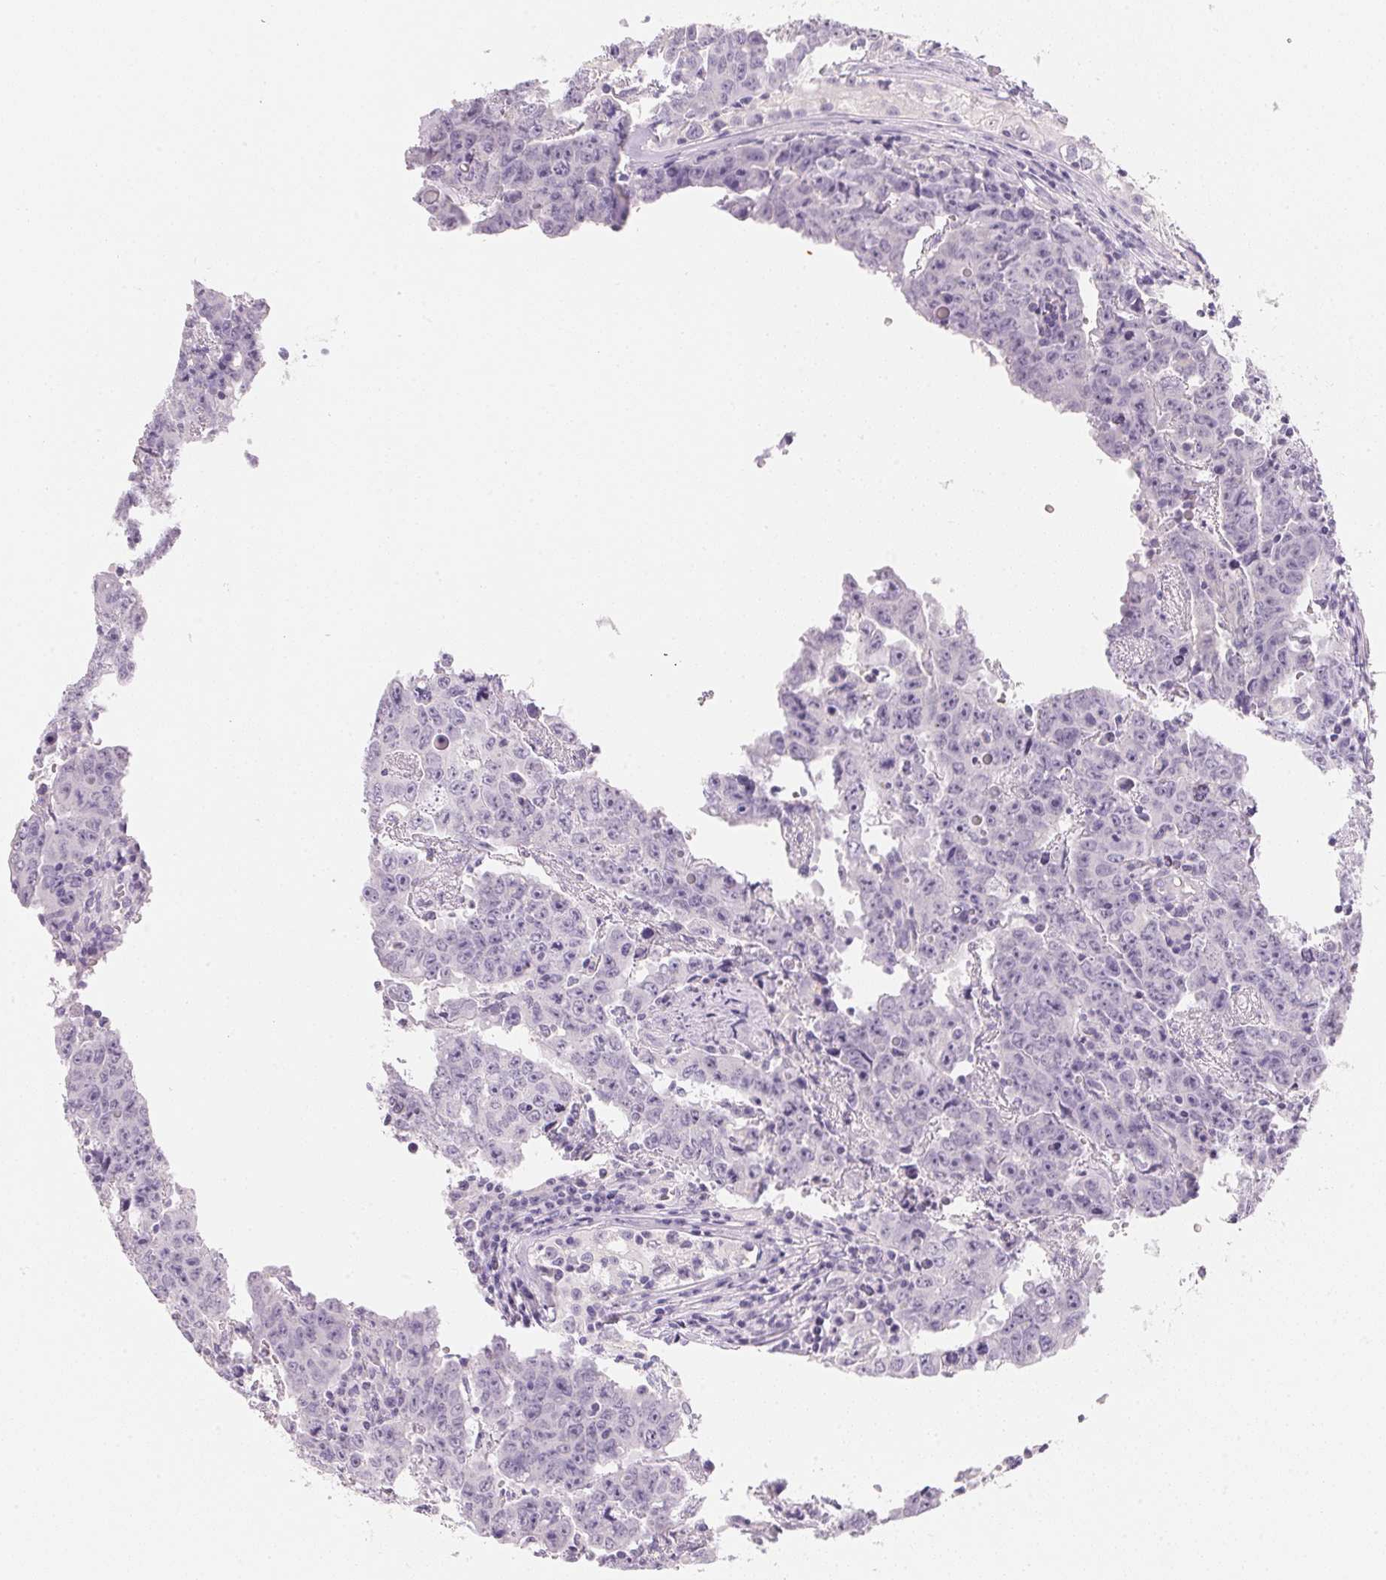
{"staining": {"intensity": "negative", "quantity": "none", "location": "none"}, "tissue": "testis cancer", "cell_type": "Tumor cells", "image_type": "cancer", "snomed": [{"axis": "morphology", "description": "Carcinoma, Embryonal, NOS"}, {"axis": "topography", "description": "Testis"}], "caption": "Protein analysis of testis embryonal carcinoma demonstrates no significant expression in tumor cells.", "gene": "ACP3", "patient": {"sex": "male", "age": 22}}